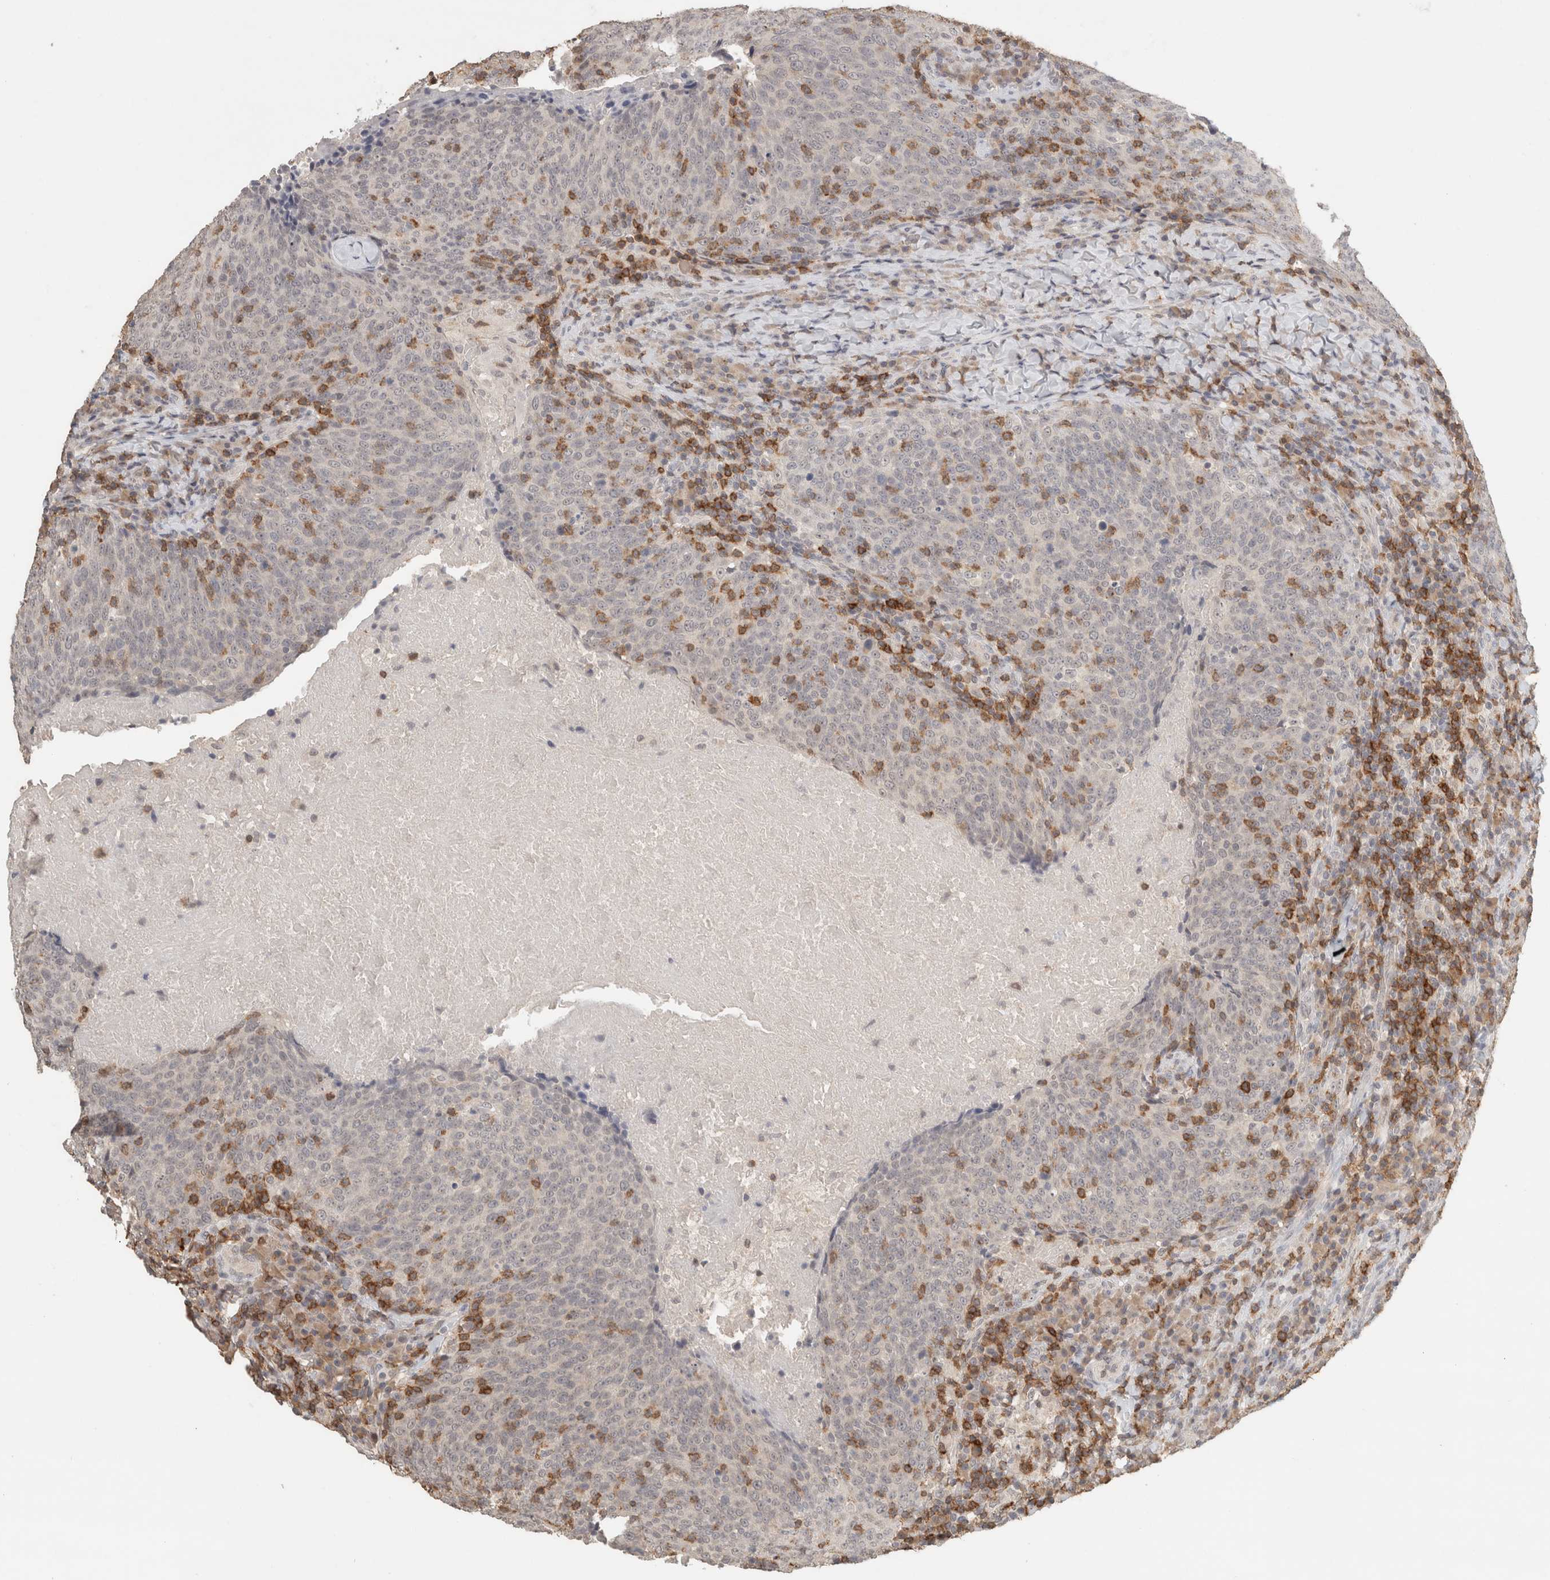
{"staining": {"intensity": "negative", "quantity": "none", "location": "none"}, "tissue": "head and neck cancer", "cell_type": "Tumor cells", "image_type": "cancer", "snomed": [{"axis": "morphology", "description": "Squamous cell carcinoma, NOS"}, {"axis": "morphology", "description": "Squamous cell carcinoma, metastatic, NOS"}, {"axis": "topography", "description": "Lymph node"}, {"axis": "topography", "description": "Head-Neck"}], "caption": "This is an IHC photomicrograph of human head and neck squamous cell carcinoma. There is no staining in tumor cells.", "gene": "TRAT1", "patient": {"sex": "male", "age": 62}}